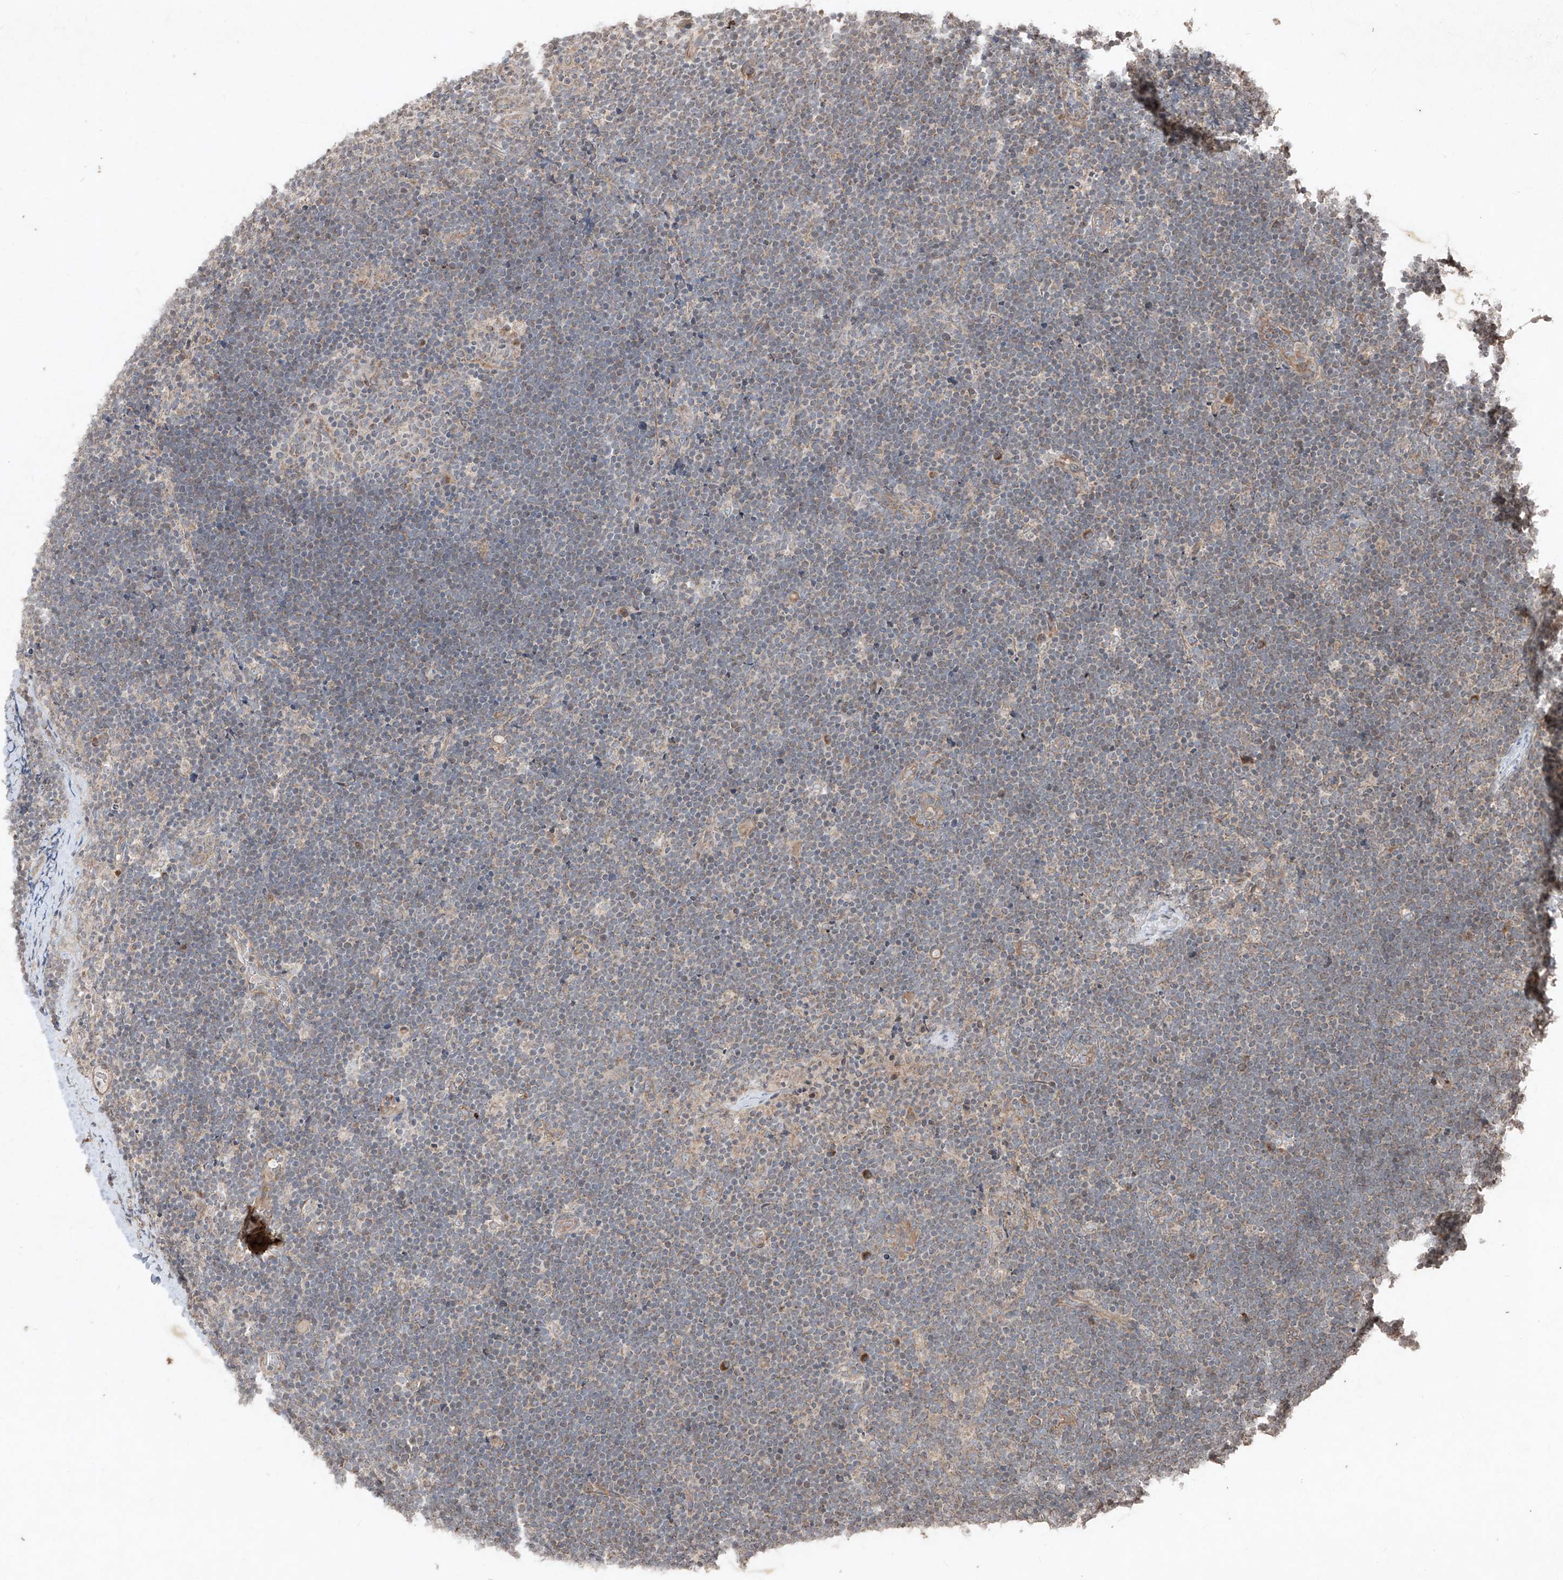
{"staining": {"intensity": "weak", "quantity": "25%-75%", "location": "cytoplasmic/membranous"}, "tissue": "lymphoma", "cell_type": "Tumor cells", "image_type": "cancer", "snomed": [{"axis": "morphology", "description": "Malignant lymphoma, non-Hodgkin's type, High grade"}, {"axis": "topography", "description": "Lymph node"}], "caption": "Immunohistochemistry (IHC) histopathology image of human high-grade malignant lymphoma, non-Hodgkin's type stained for a protein (brown), which demonstrates low levels of weak cytoplasmic/membranous expression in approximately 25%-75% of tumor cells.", "gene": "ABCD3", "patient": {"sex": "male", "age": 13}}